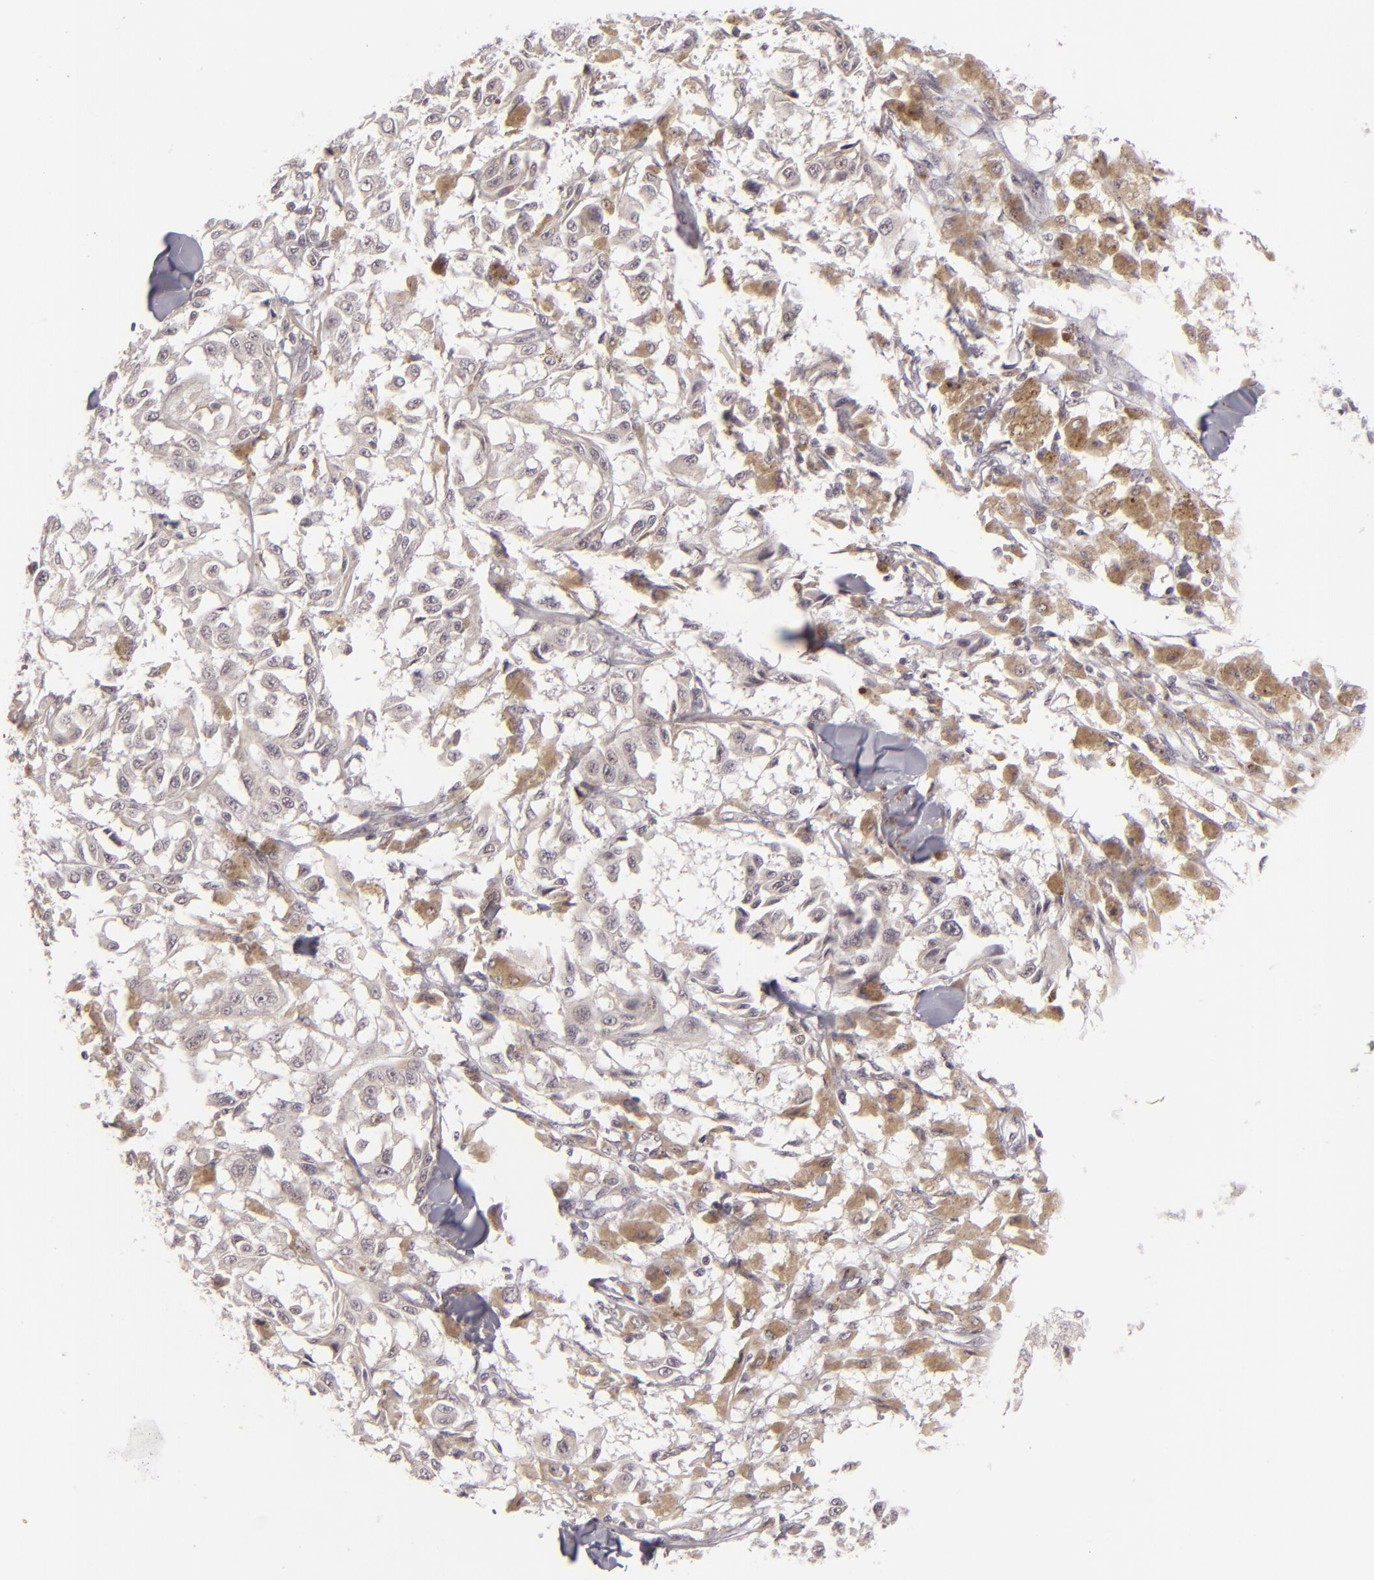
{"staining": {"intensity": "weak", "quantity": "25%-75%", "location": "cytoplasmic/membranous"}, "tissue": "melanoma", "cell_type": "Tumor cells", "image_type": "cancer", "snomed": [{"axis": "morphology", "description": "Malignant melanoma, NOS"}, {"axis": "topography", "description": "Skin"}], "caption": "Tumor cells demonstrate low levels of weak cytoplasmic/membranous staining in approximately 25%-75% of cells in human melanoma.", "gene": "DLG3", "patient": {"sex": "female", "age": 64}}